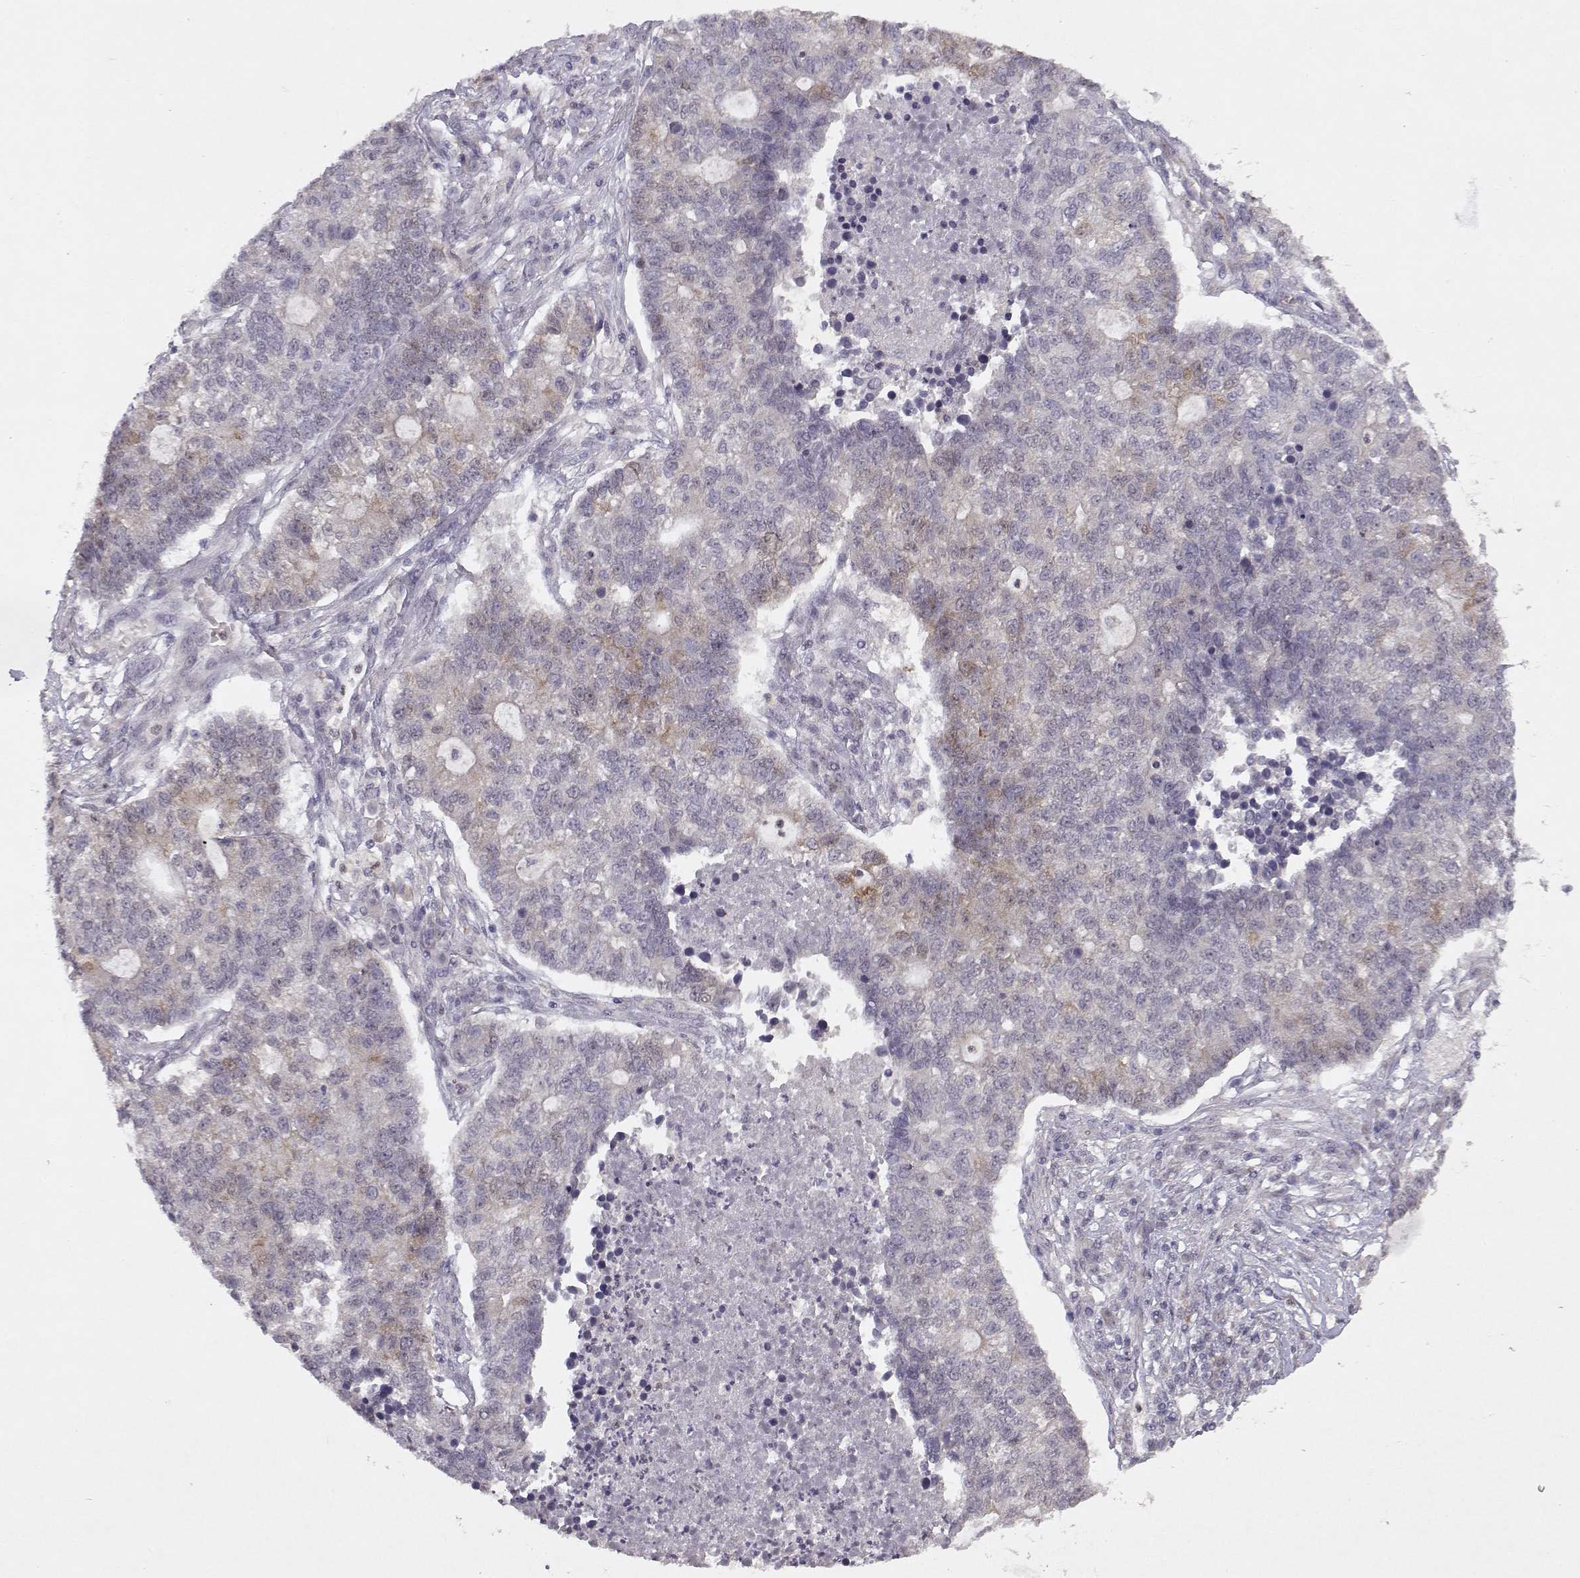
{"staining": {"intensity": "weak", "quantity": "<25%", "location": "cytoplasmic/membranous"}, "tissue": "lung cancer", "cell_type": "Tumor cells", "image_type": "cancer", "snomed": [{"axis": "morphology", "description": "Adenocarcinoma, NOS"}, {"axis": "topography", "description": "Lung"}], "caption": "This is a photomicrograph of immunohistochemistry staining of lung adenocarcinoma, which shows no expression in tumor cells.", "gene": "BMX", "patient": {"sex": "male", "age": 57}}